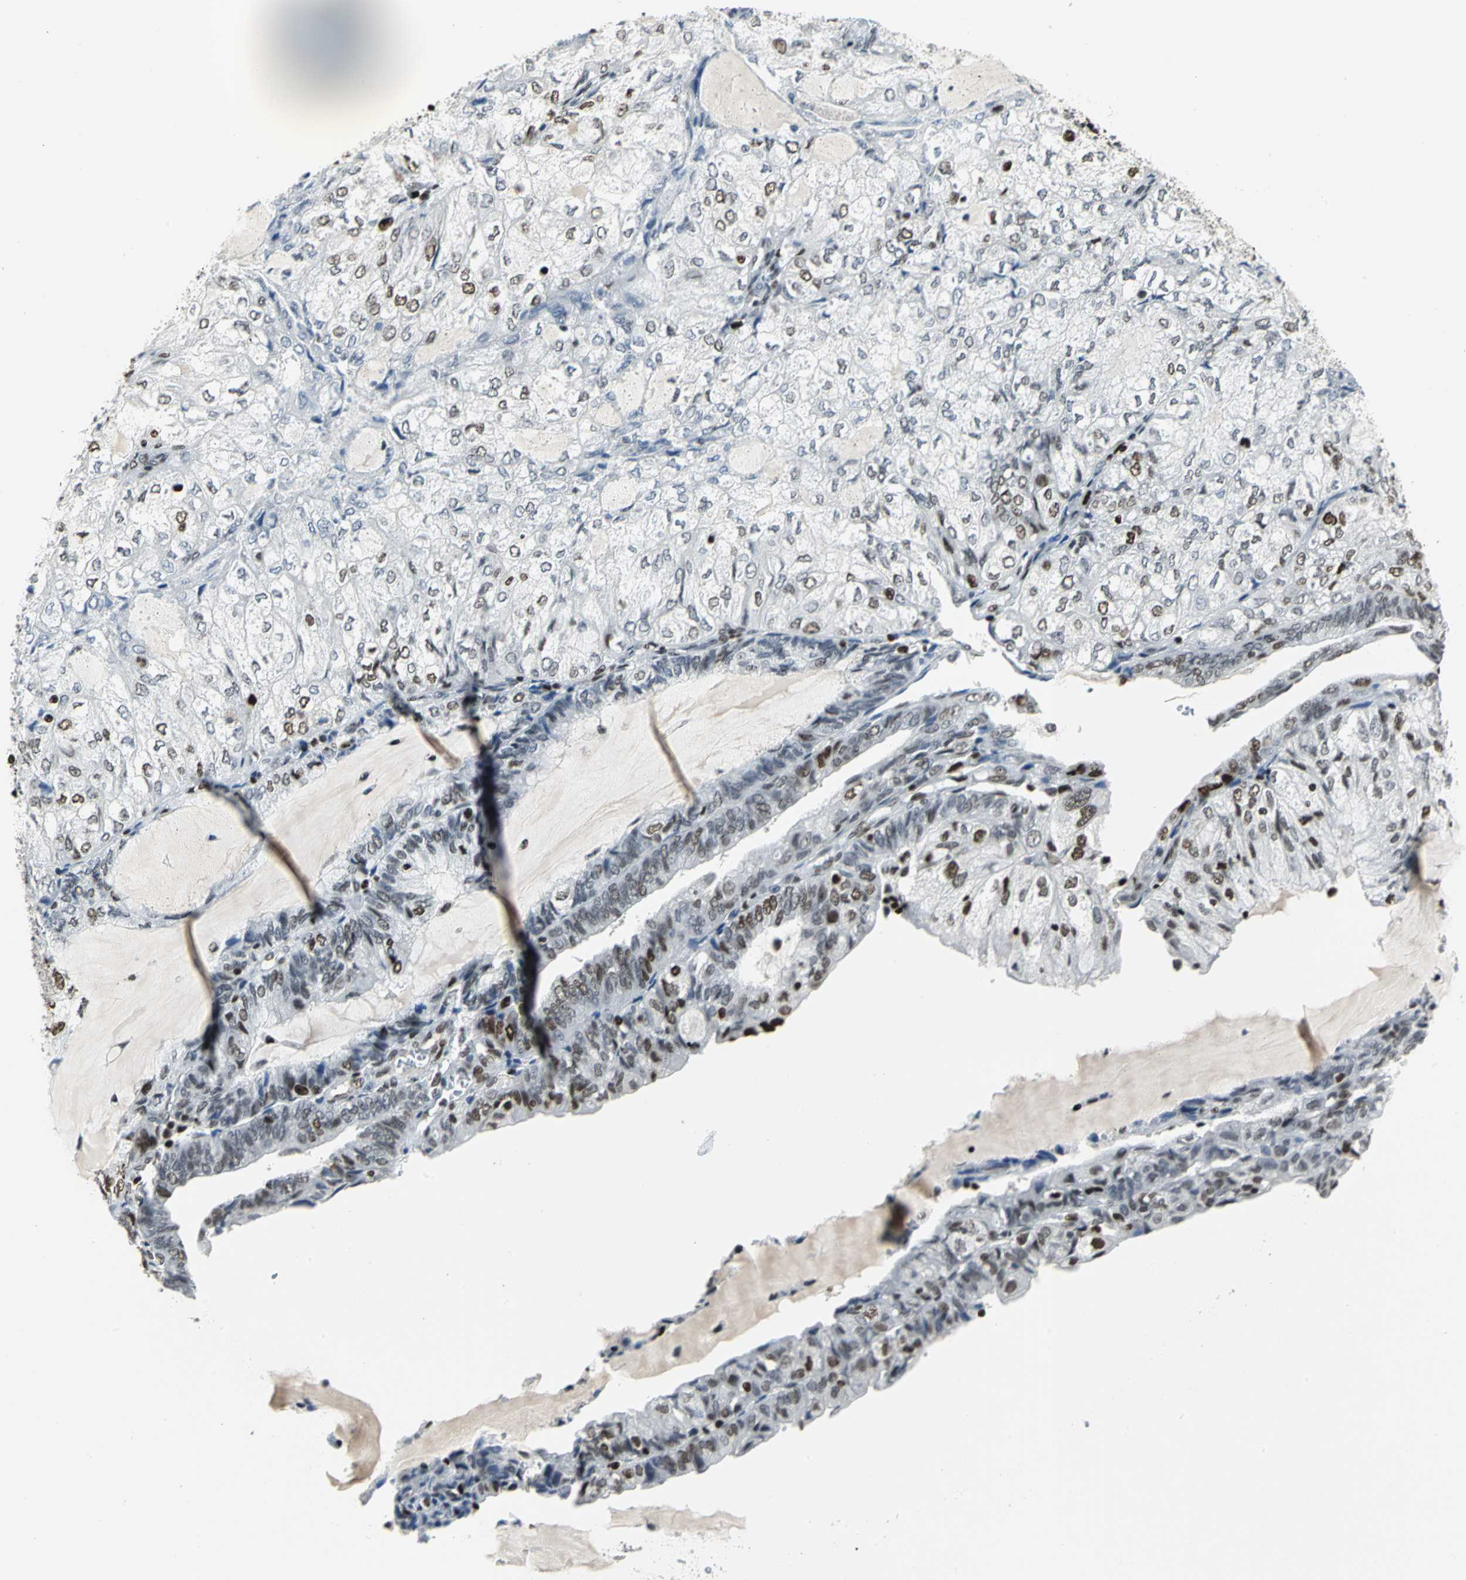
{"staining": {"intensity": "moderate", "quantity": "<25%", "location": "nuclear"}, "tissue": "endometrial cancer", "cell_type": "Tumor cells", "image_type": "cancer", "snomed": [{"axis": "morphology", "description": "Adenocarcinoma, NOS"}, {"axis": "topography", "description": "Endometrium"}], "caption": "An image of human endometrial cancer stained for a protein reveals moderate nuclear brown staining in tumor cells.", "gene": "HNRNPD", "patient": {"sex": "female", "age": 81}}